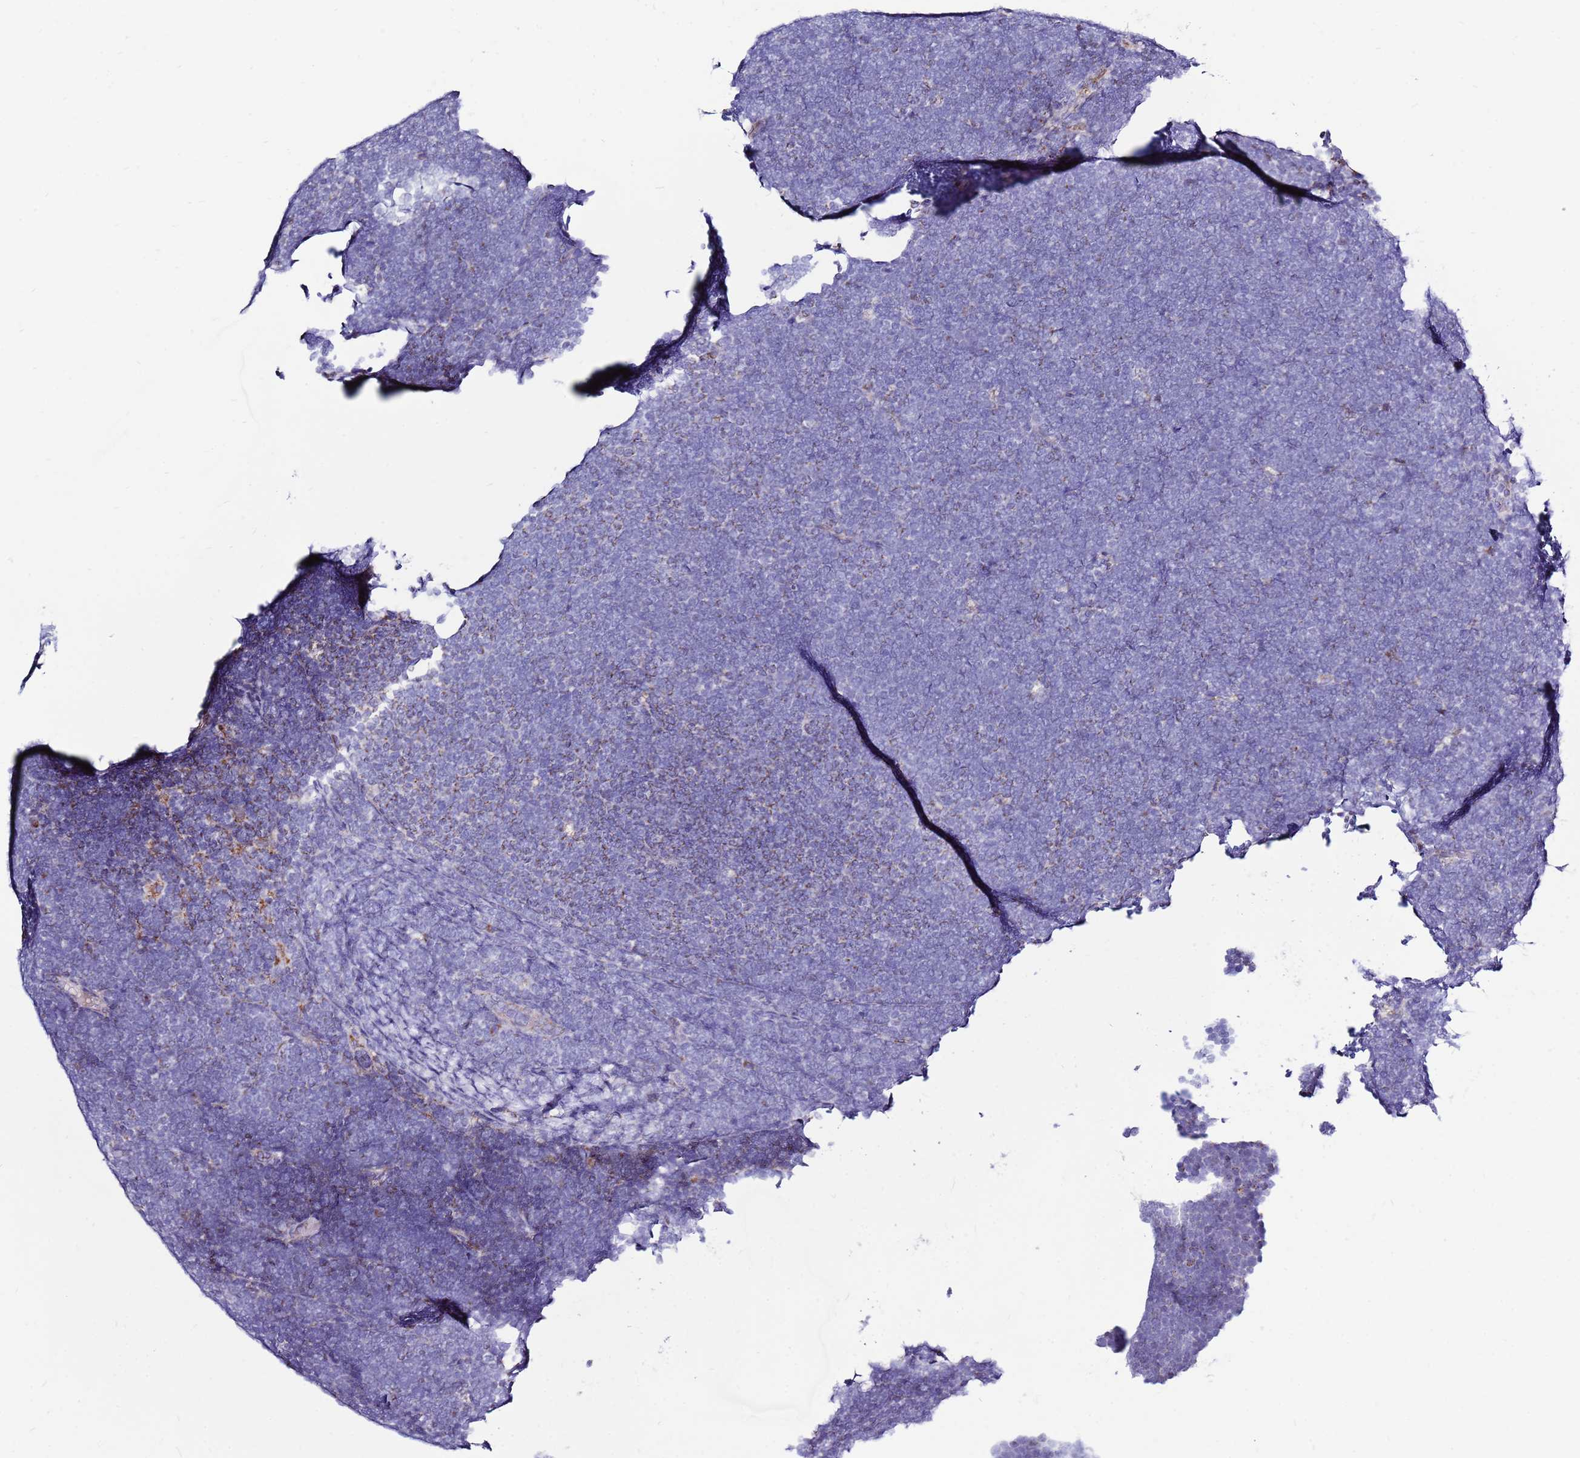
{"staining": {"intensity": "negative", "quantity": "none", "location": "none"}, "tissue": "lymphoma", "cell_type": "Tumor cells", "image_type": "cancer", "snomed": [{"axis": "morphology", "description": "Malignant lymphoma, non-Hodgkin's type, High grade"}, {"axis": "topography", "description": "Lymph node"}], "caption": "DAB immunohistochemical staining of human lymphoma displays no significant expression in tumor cells. Brightfield microscopy of immunohistochemistry stained with DAB (3,3'-diaminobenzidine) (brown) and hematoxylin (blue), captured at high magnification.", "gene": "IGF1R", "patient": {"sex": "male", "age": 13}}